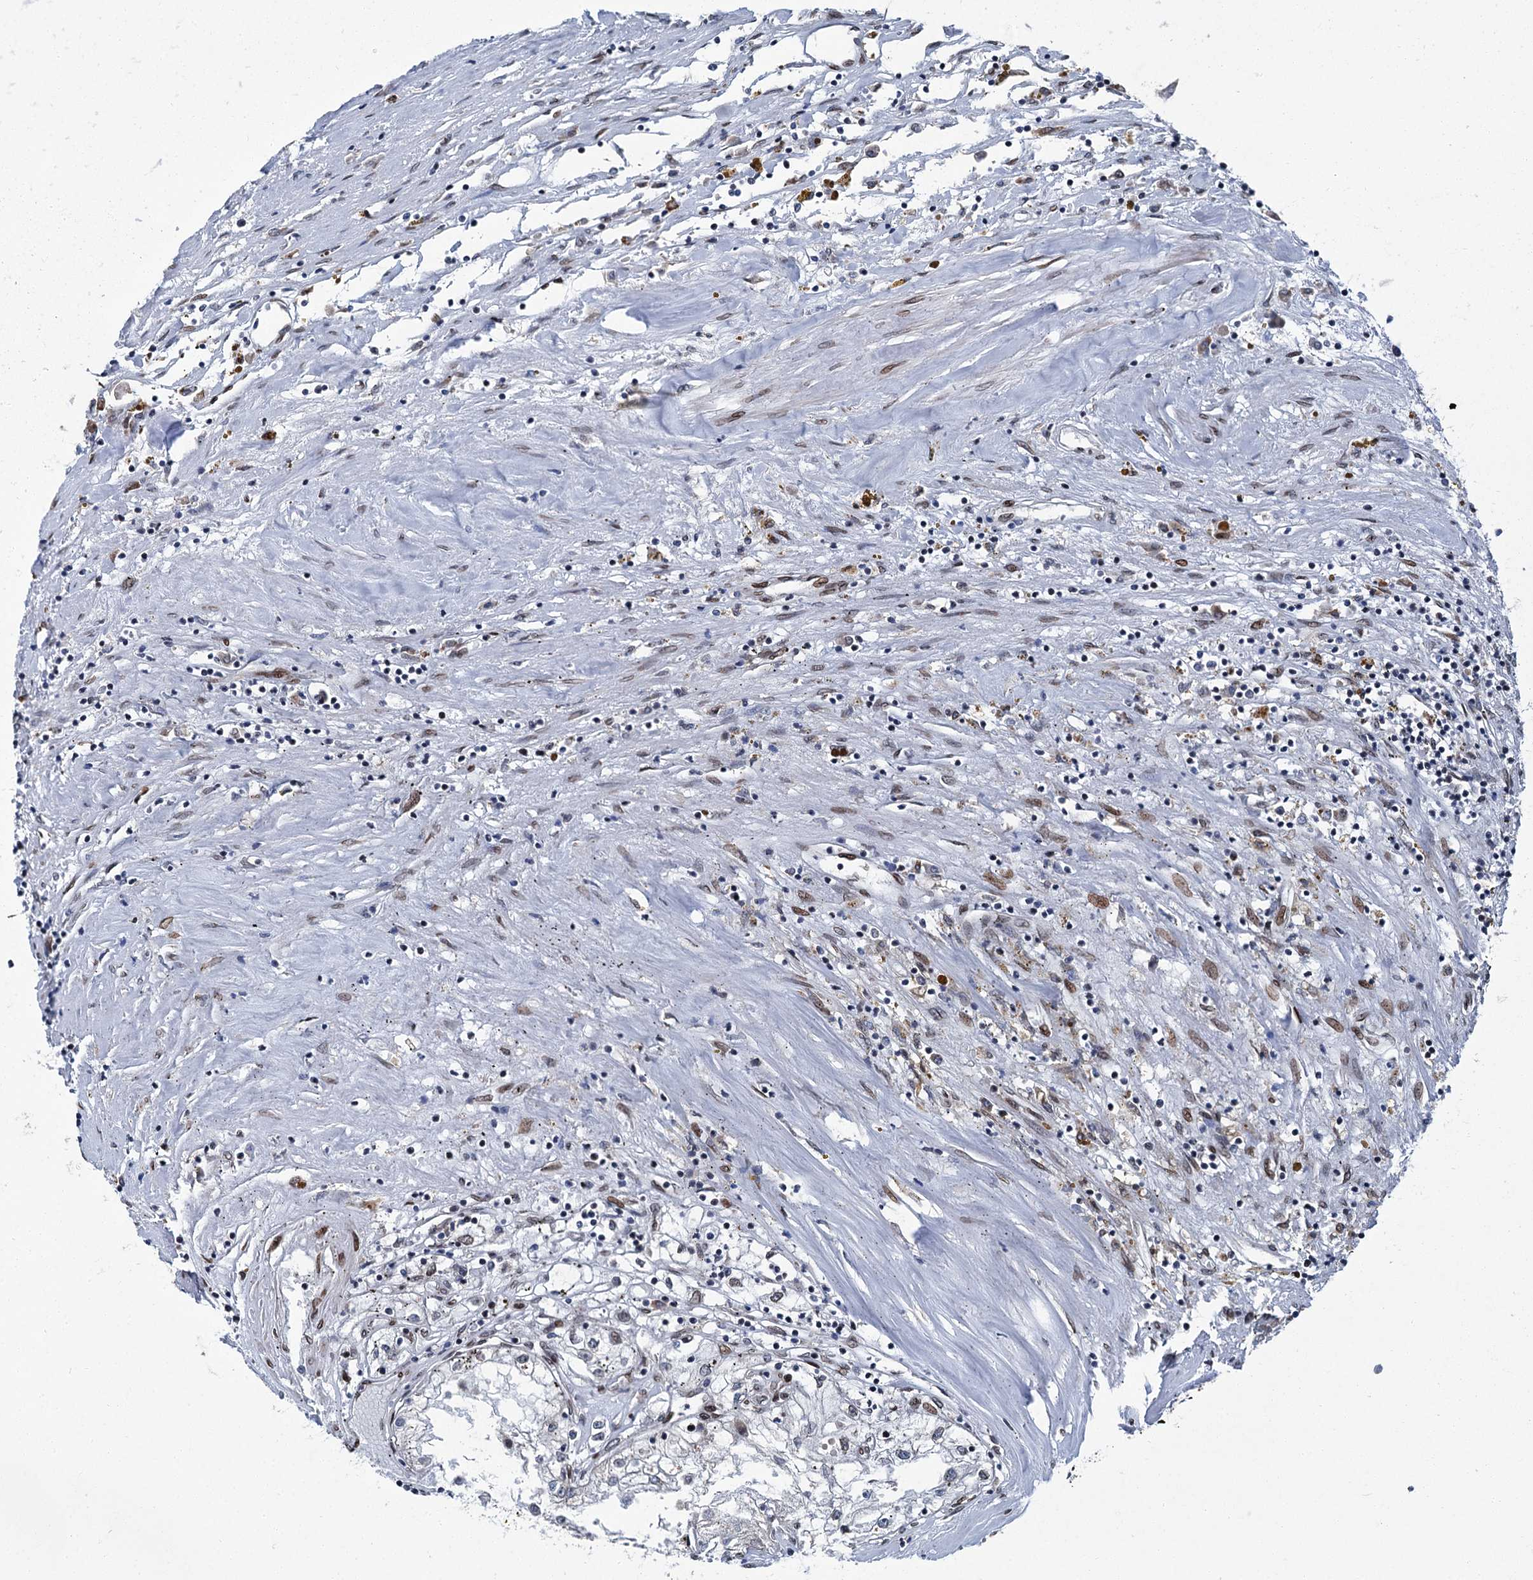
{"staining": {"intensity": "negative", "quantity": "none", "location": "none"}, "tissue": "renal cancer", "cell_type": "Tumor cells", "image_type": "cancer", "snomed": [{"axis": "morphology", "description": "Adenocarcinoma, NOS"}, {"axis": "topography", "description": "Kidney"}], "caption": "Tumor cells are negative for protein expression in human renal adenocarcinoma.", "gene": "MRPL14", "patient": {"sex": "male", "age": 56}}